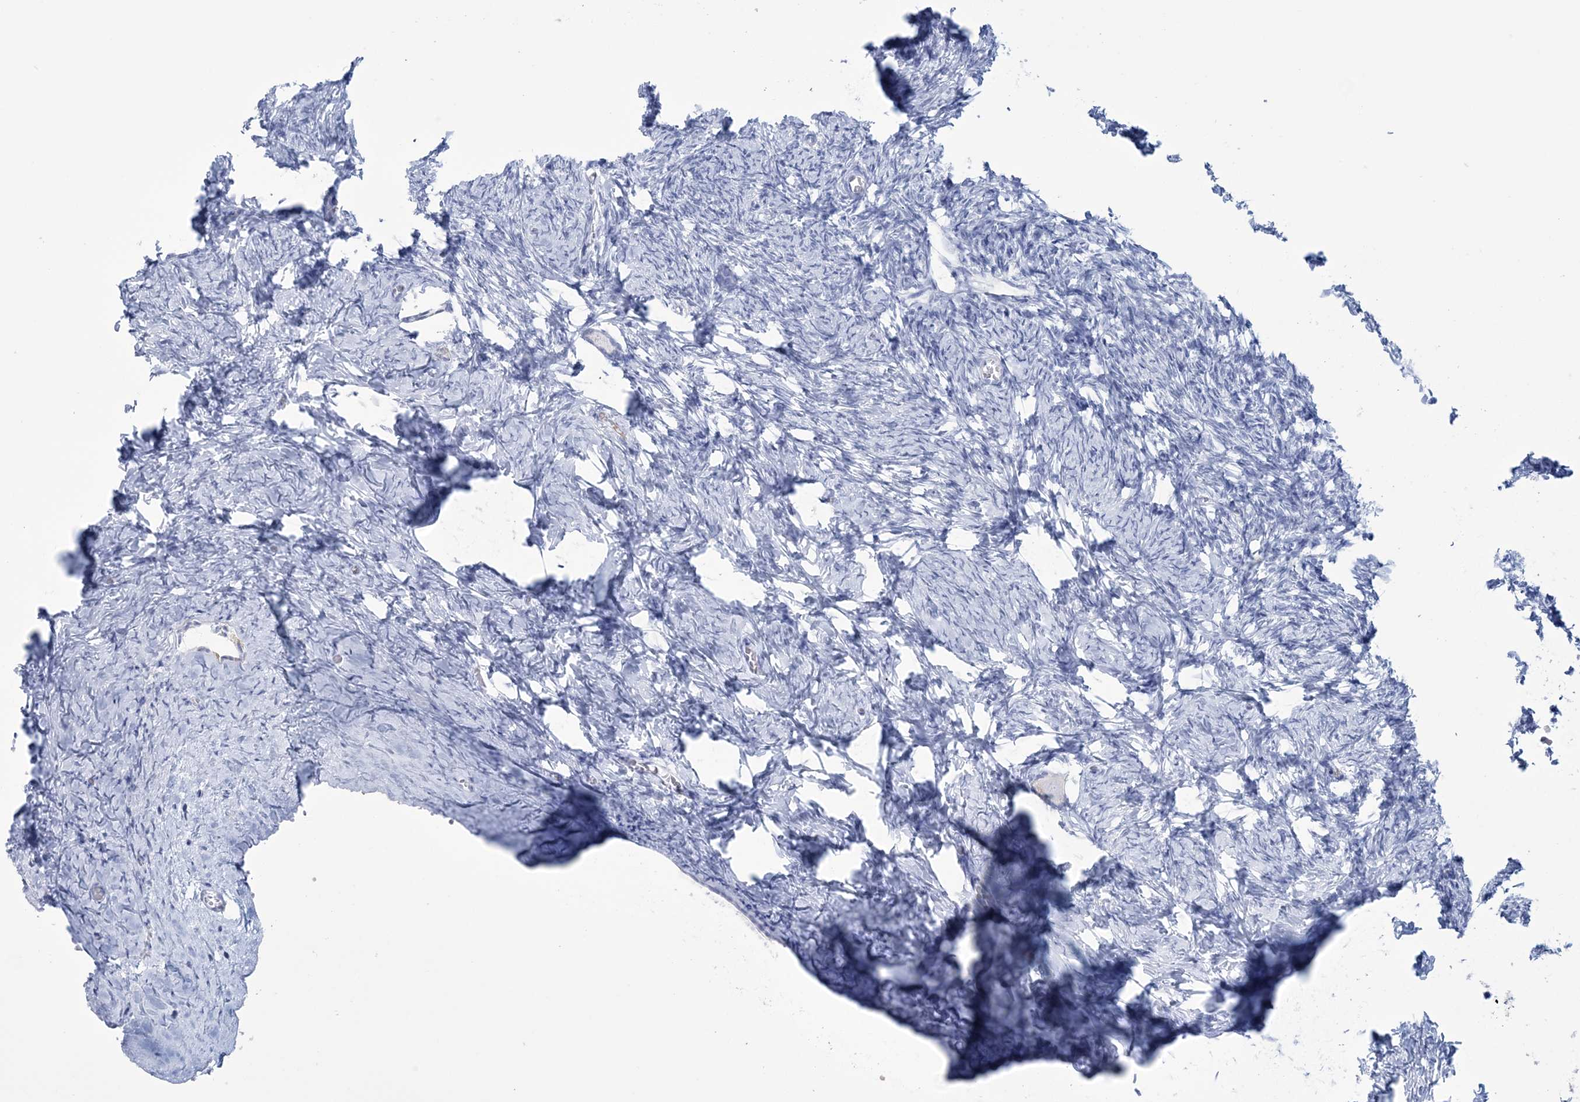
{"staining": {"intensity": "negative", "quantity": "none", "location": "none"}, "tissue": "ovary", "cell_type": "Follicle cells", "image_type": "normal", "snomed": [{"axis": "morphology", "description": "Normal tissue, NOS"}, {"axis": "topography", "description": "Ovary"}], "caption": "IHC image of normal human ovary stained for a protein (brown), which shows no staining in follicle cells. (IHC, brightfield microscopy, high magnification).", "gene": "DPCD", "patient": {"sex": "female", "age": 27}}